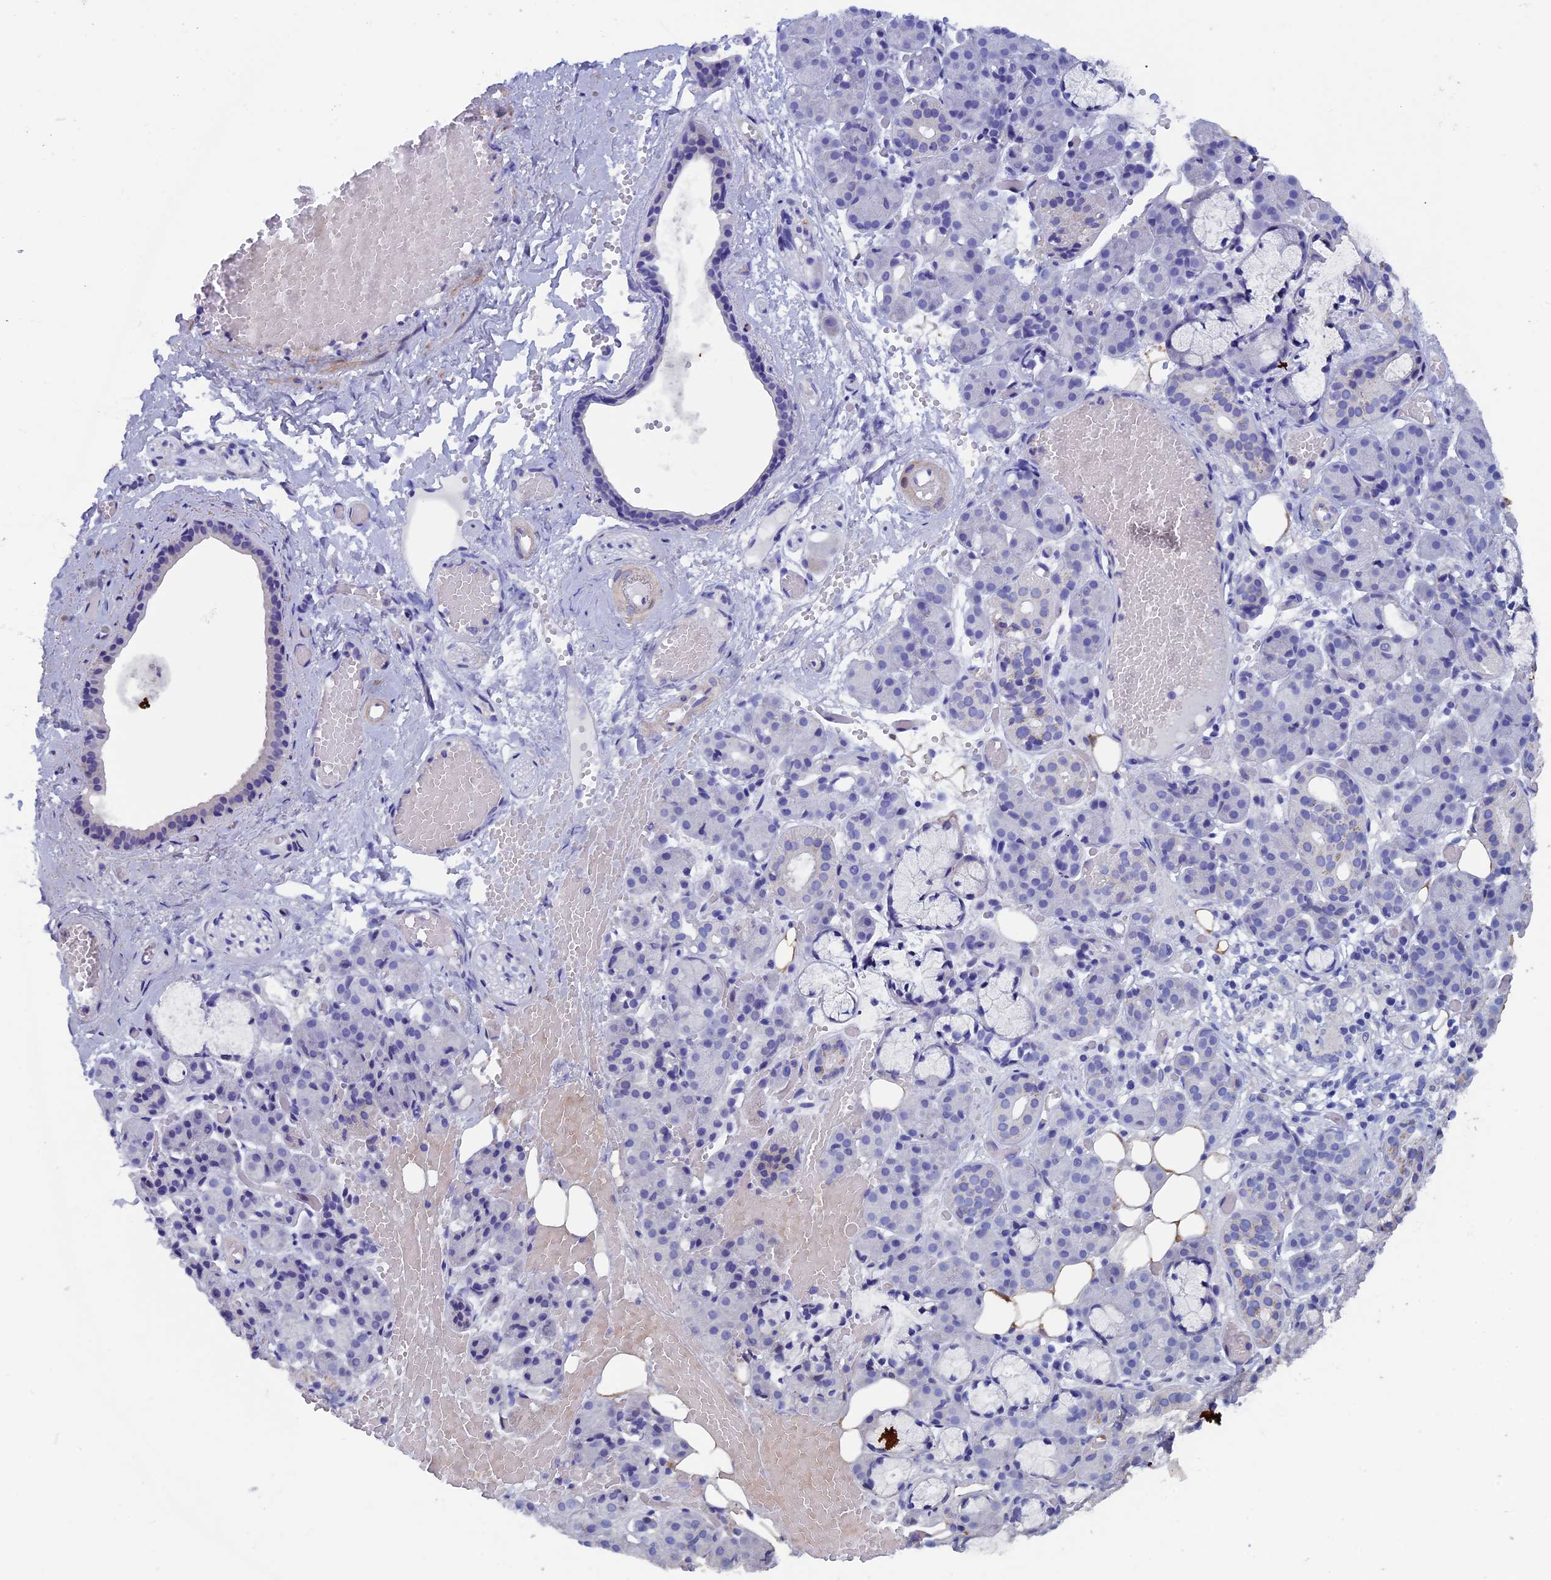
{"staining": {"intensity": "negative", "quantity": "none", "location": "none"}, "tissue": "salivary gland", "cell_type": "Glandular cells", "image_type": "normal", "snomed": [{"axis": "morphology", "description": "Normal tissue, NOS"}, {"axis": "topography", "description": "Salivary gland"}], "caption": "Glandular cells are negative for brown protein staining in benign salivary gland. (DAB IHC, high magnification).", "gene": "ADH7", "patient": {"sex": "male", "age": 63}}